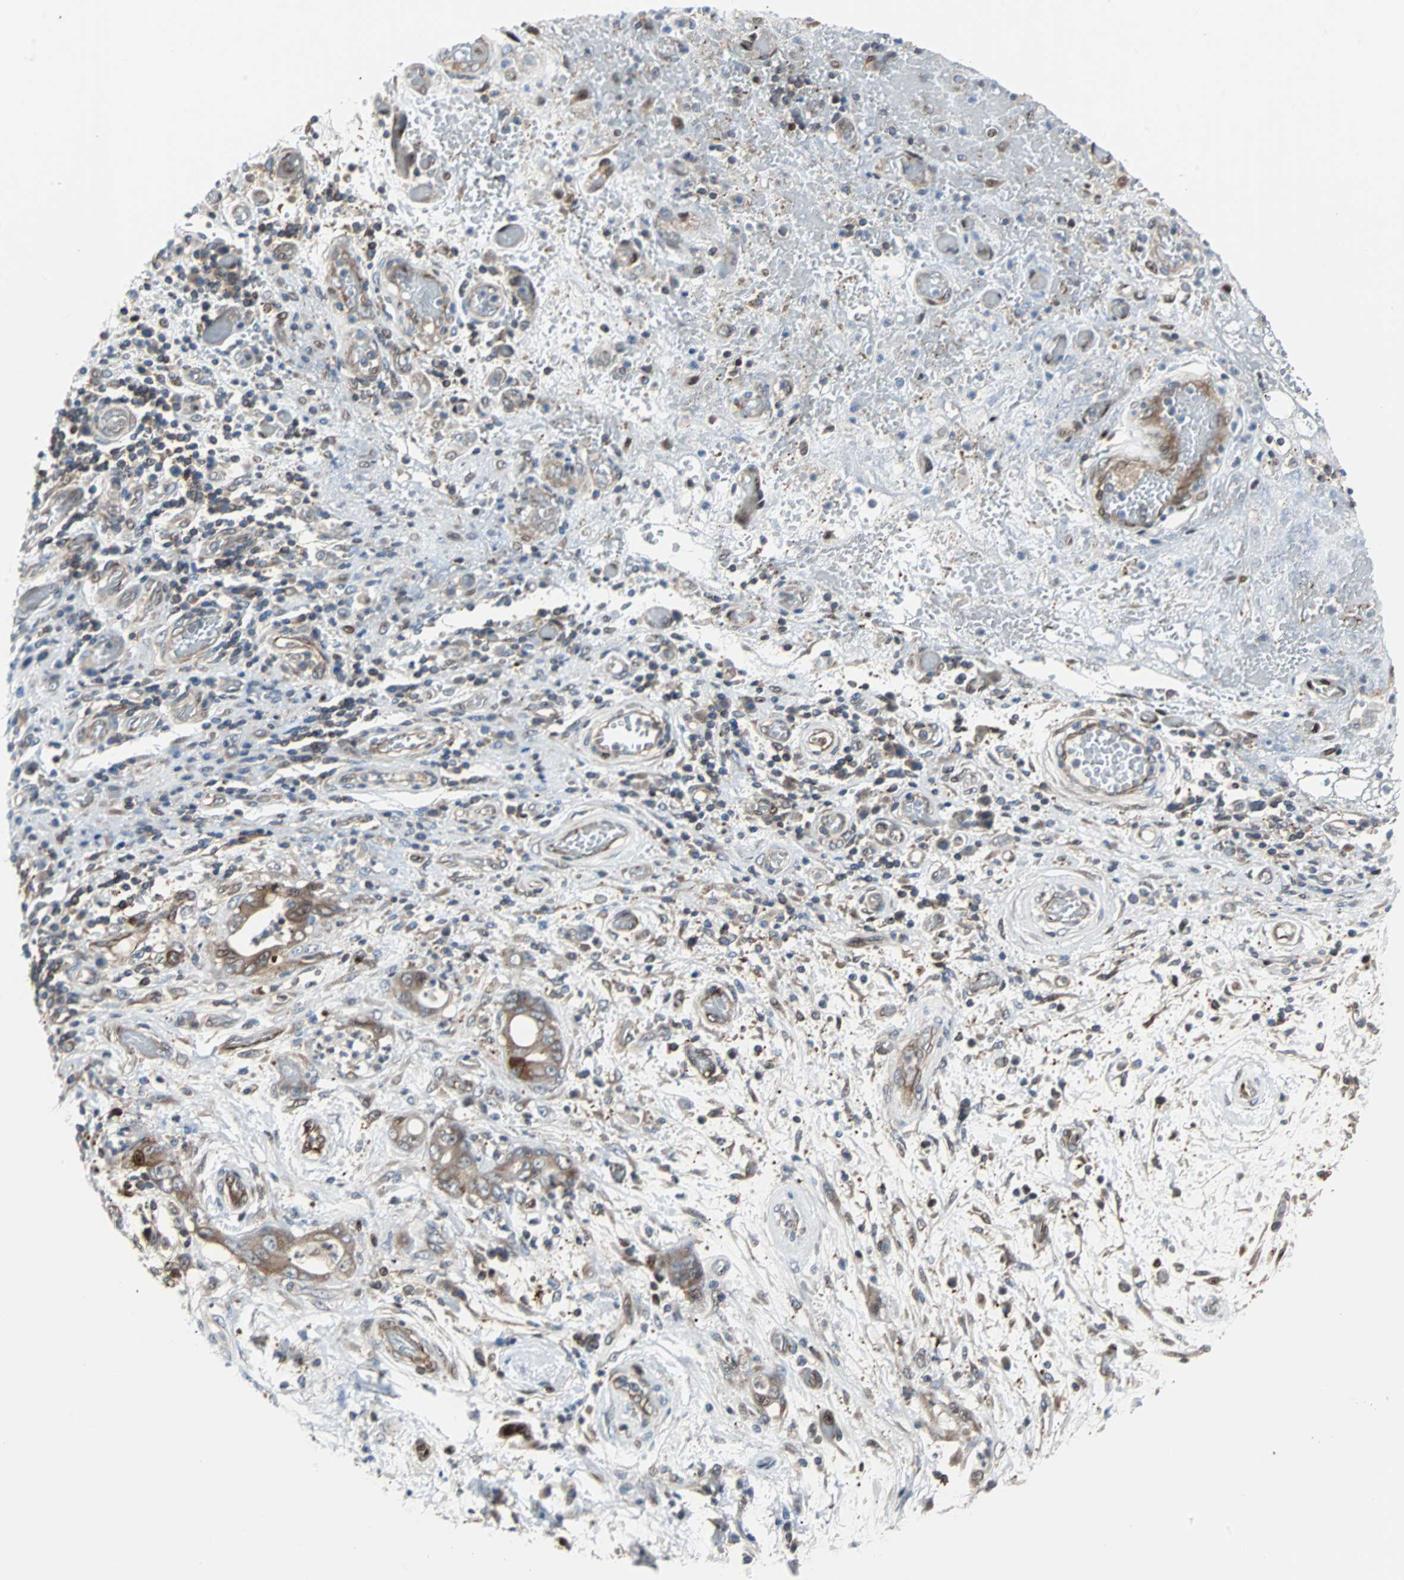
{"staining": {"intensity": "moderate", "quantity": ">75%", "location": "cytoplasmic/membranous"}, "tissue": "stomach cancer", "cell_type": "Tumor cells", "image_type": "cancer", "snomed": [{"axis": "morphology", "description": "Adenocarcinoma, NOS"}, {"axis": "topography", "description": "Stomach"}], "caption": "Protein expression by immunohistochemistry (IHC) shows moderate cytoplasmic/membranous expression in about >75% of tumor cells in stomach adenocarcinoma.", "gene": "RELA", "patient": {"sex": "female", "age": 73}}